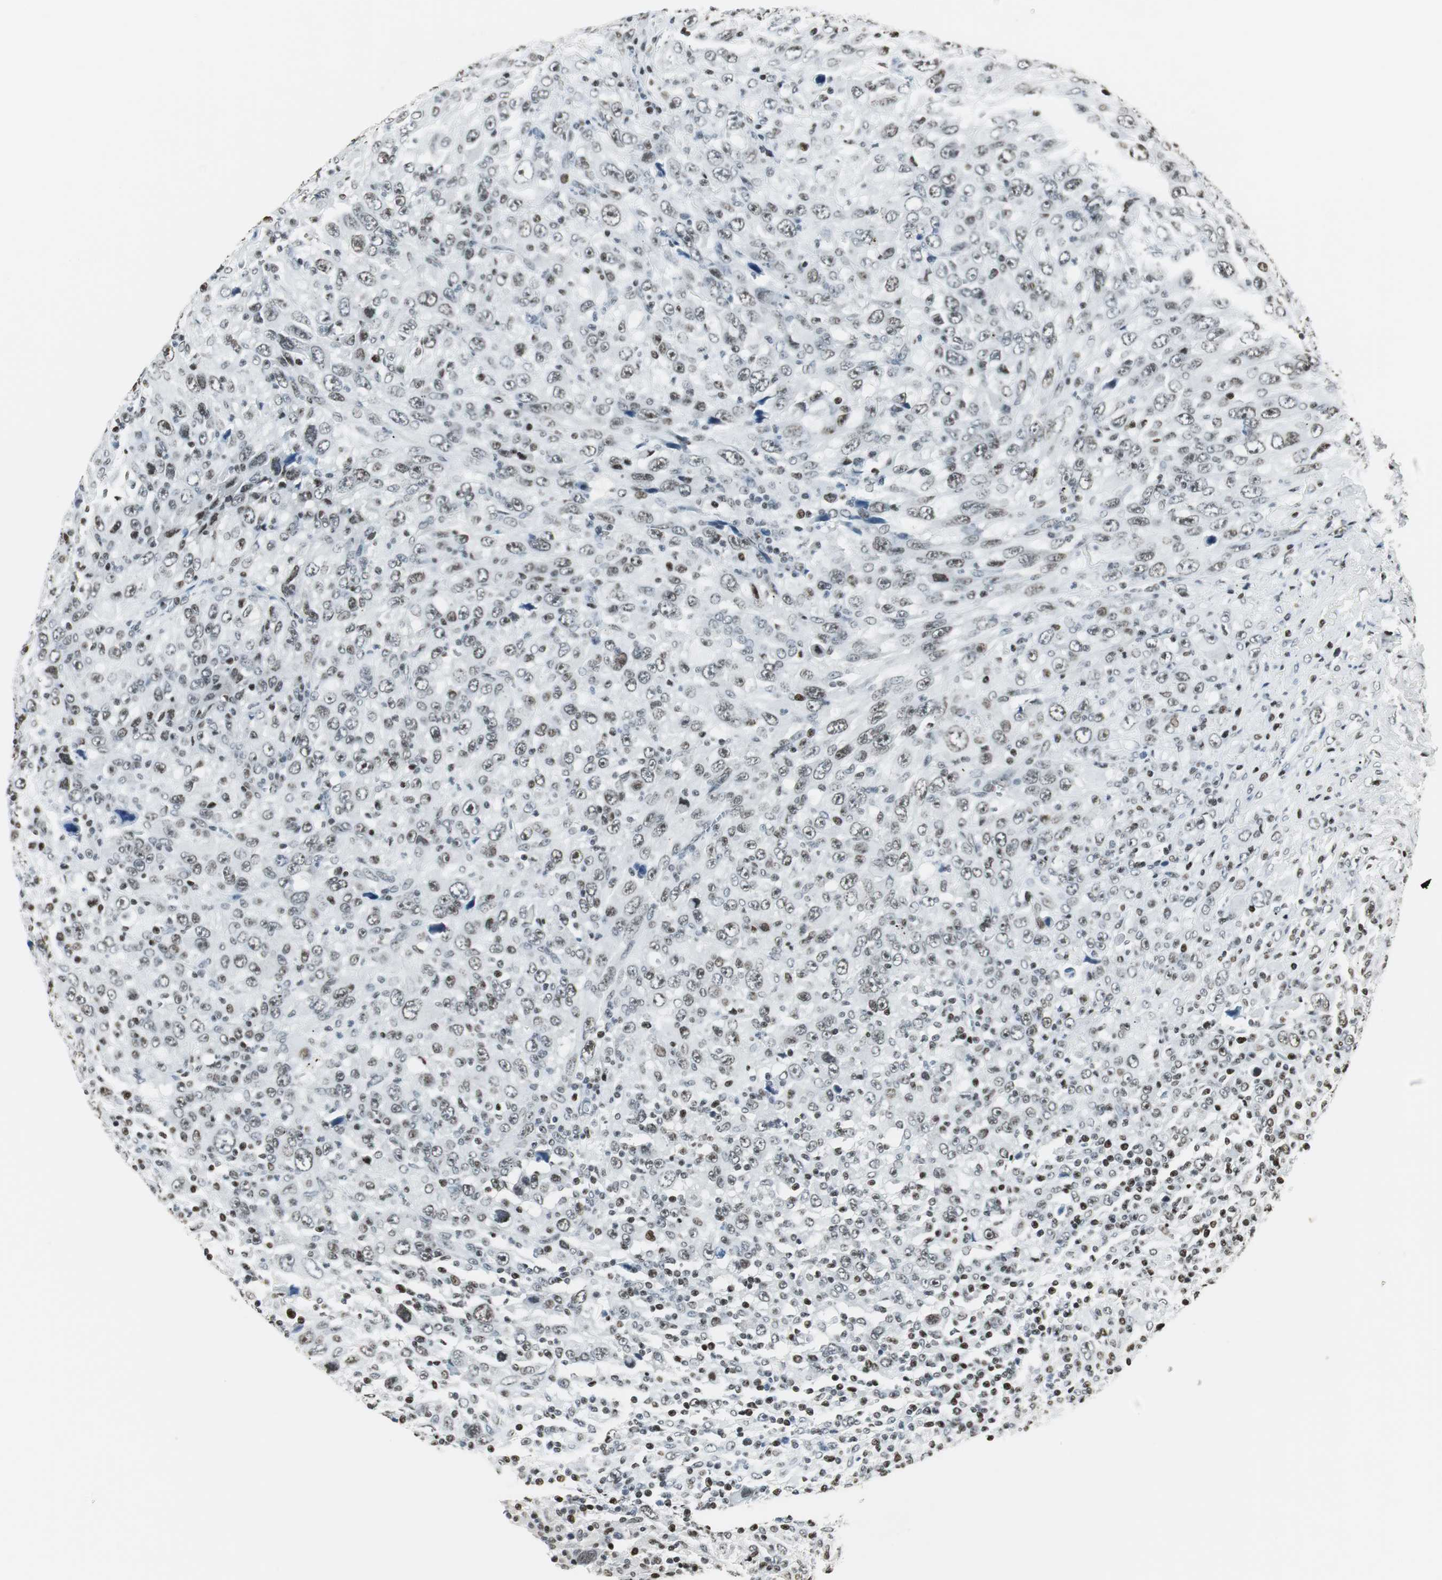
{"staining": {"intensity": "weak", "quantity": "25%-75%", "location": "nuclear"}, "tissue": "melanoma", "cell_type": "Tumor cells", "image_type": "cancer", "snomed": [{"axis": "morphology", "description": "Malignant melanoma, Metastatic site"}, {"axis": "topography", "description": "Skin"}], "caption": "There is low levels of weak nuclear positivity in tumor cells of malignant melanoma (metastatic site), as demonstrated by immunohistochemical staining (brown color).", "gene": "RBBP4", "patient": {"sex": "female", "age": 56}}